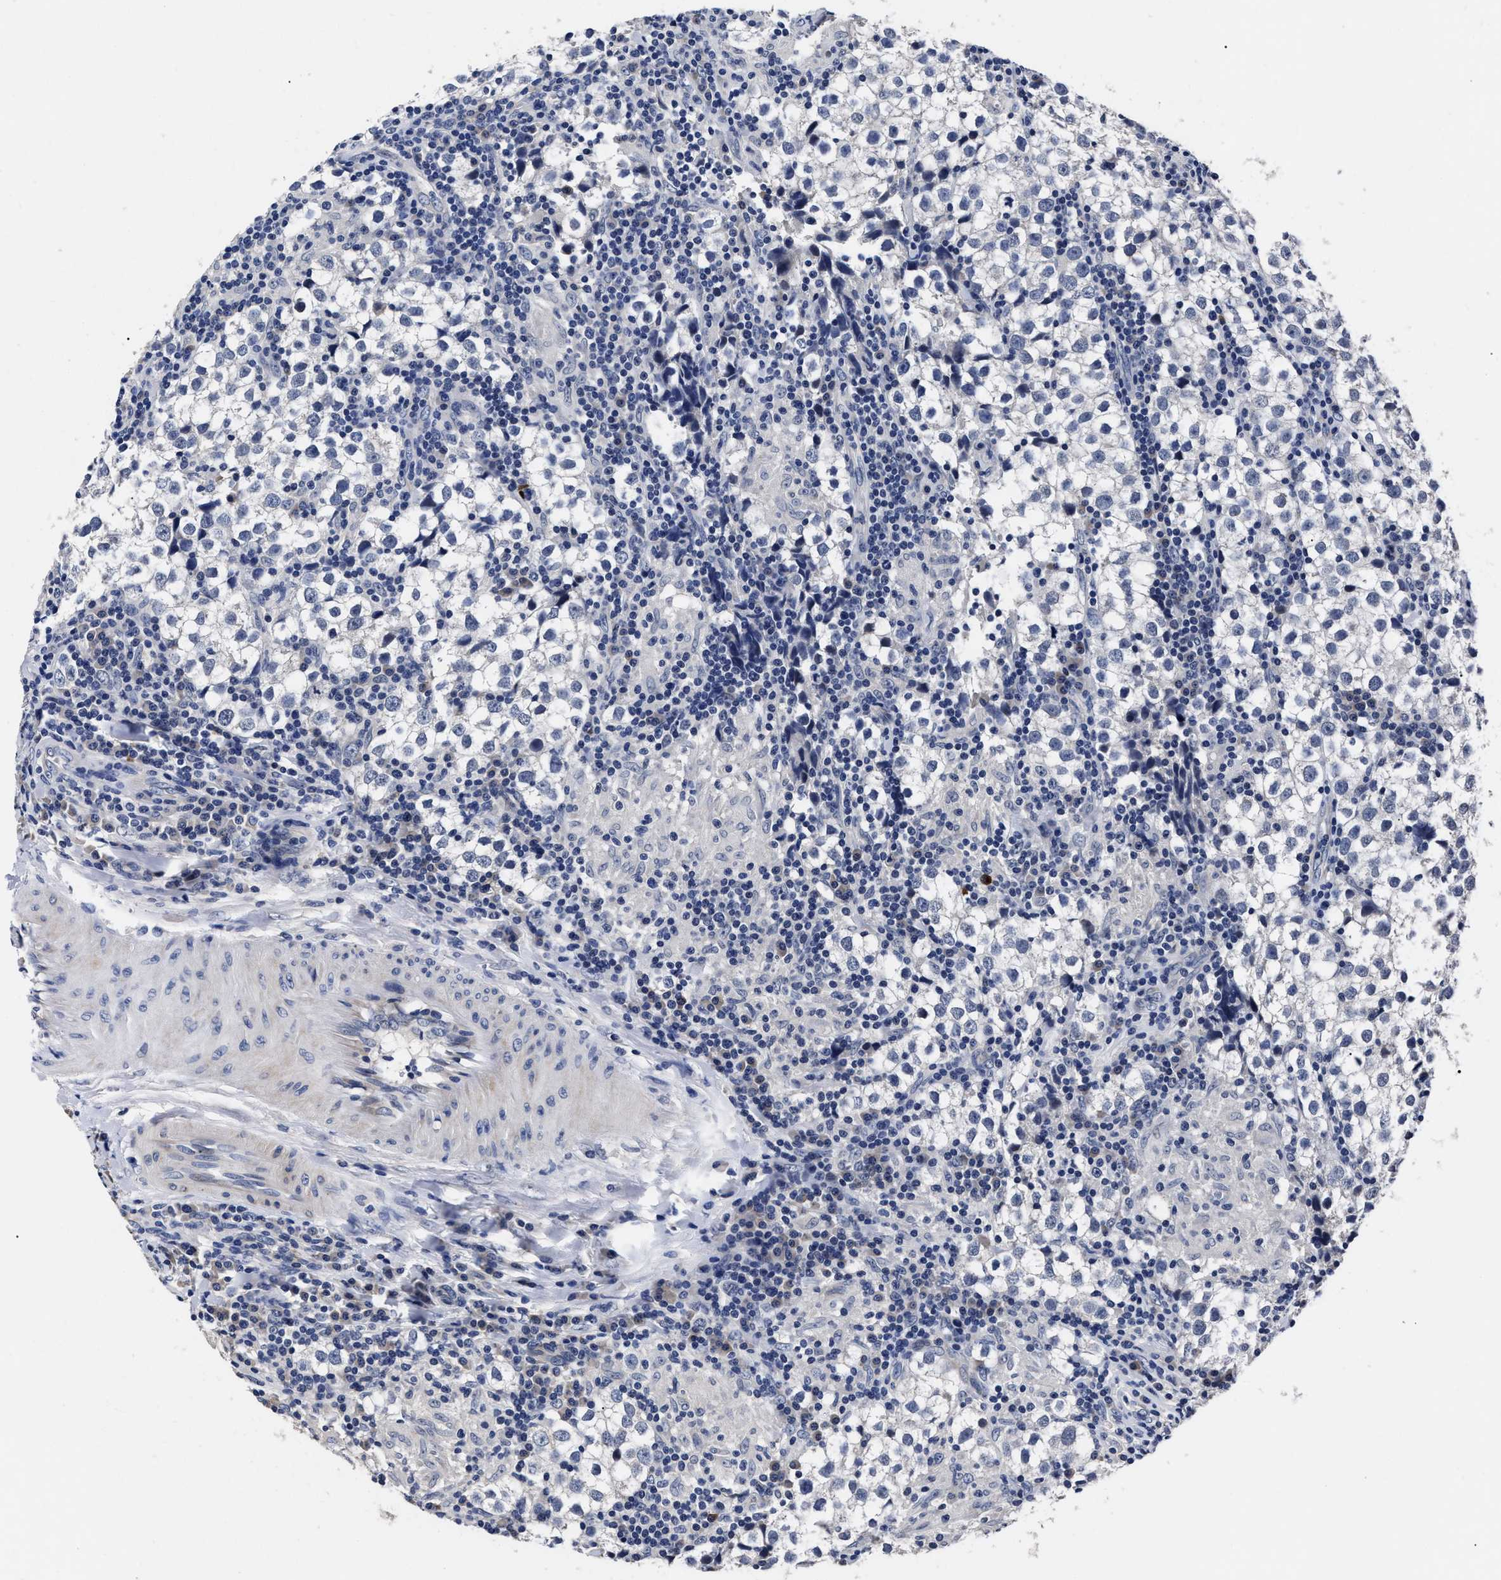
{"staining": {"intensity": "negative", "quantity": "none", "location": "none"}, "tissue": "testis cancer", "cell_type": "Tumor cells", "image_type": "cancer", "snomed": [{"axis": "morphology", "description": "Seminoma, NOS"}, {"axis": "morphology", "description": "Carcinoma, Embryonal, NOS"}, {"axis": "topography", "description": "Testis"}], "caption": "A high-resolution photomicrograph shows immunohistochemistry (IHC) staining of testis seminoma, which demonstrates no significant expression in tumor cells.", "gene": "OLFML2A", "patient": {"sex": "male", "age": 36}}